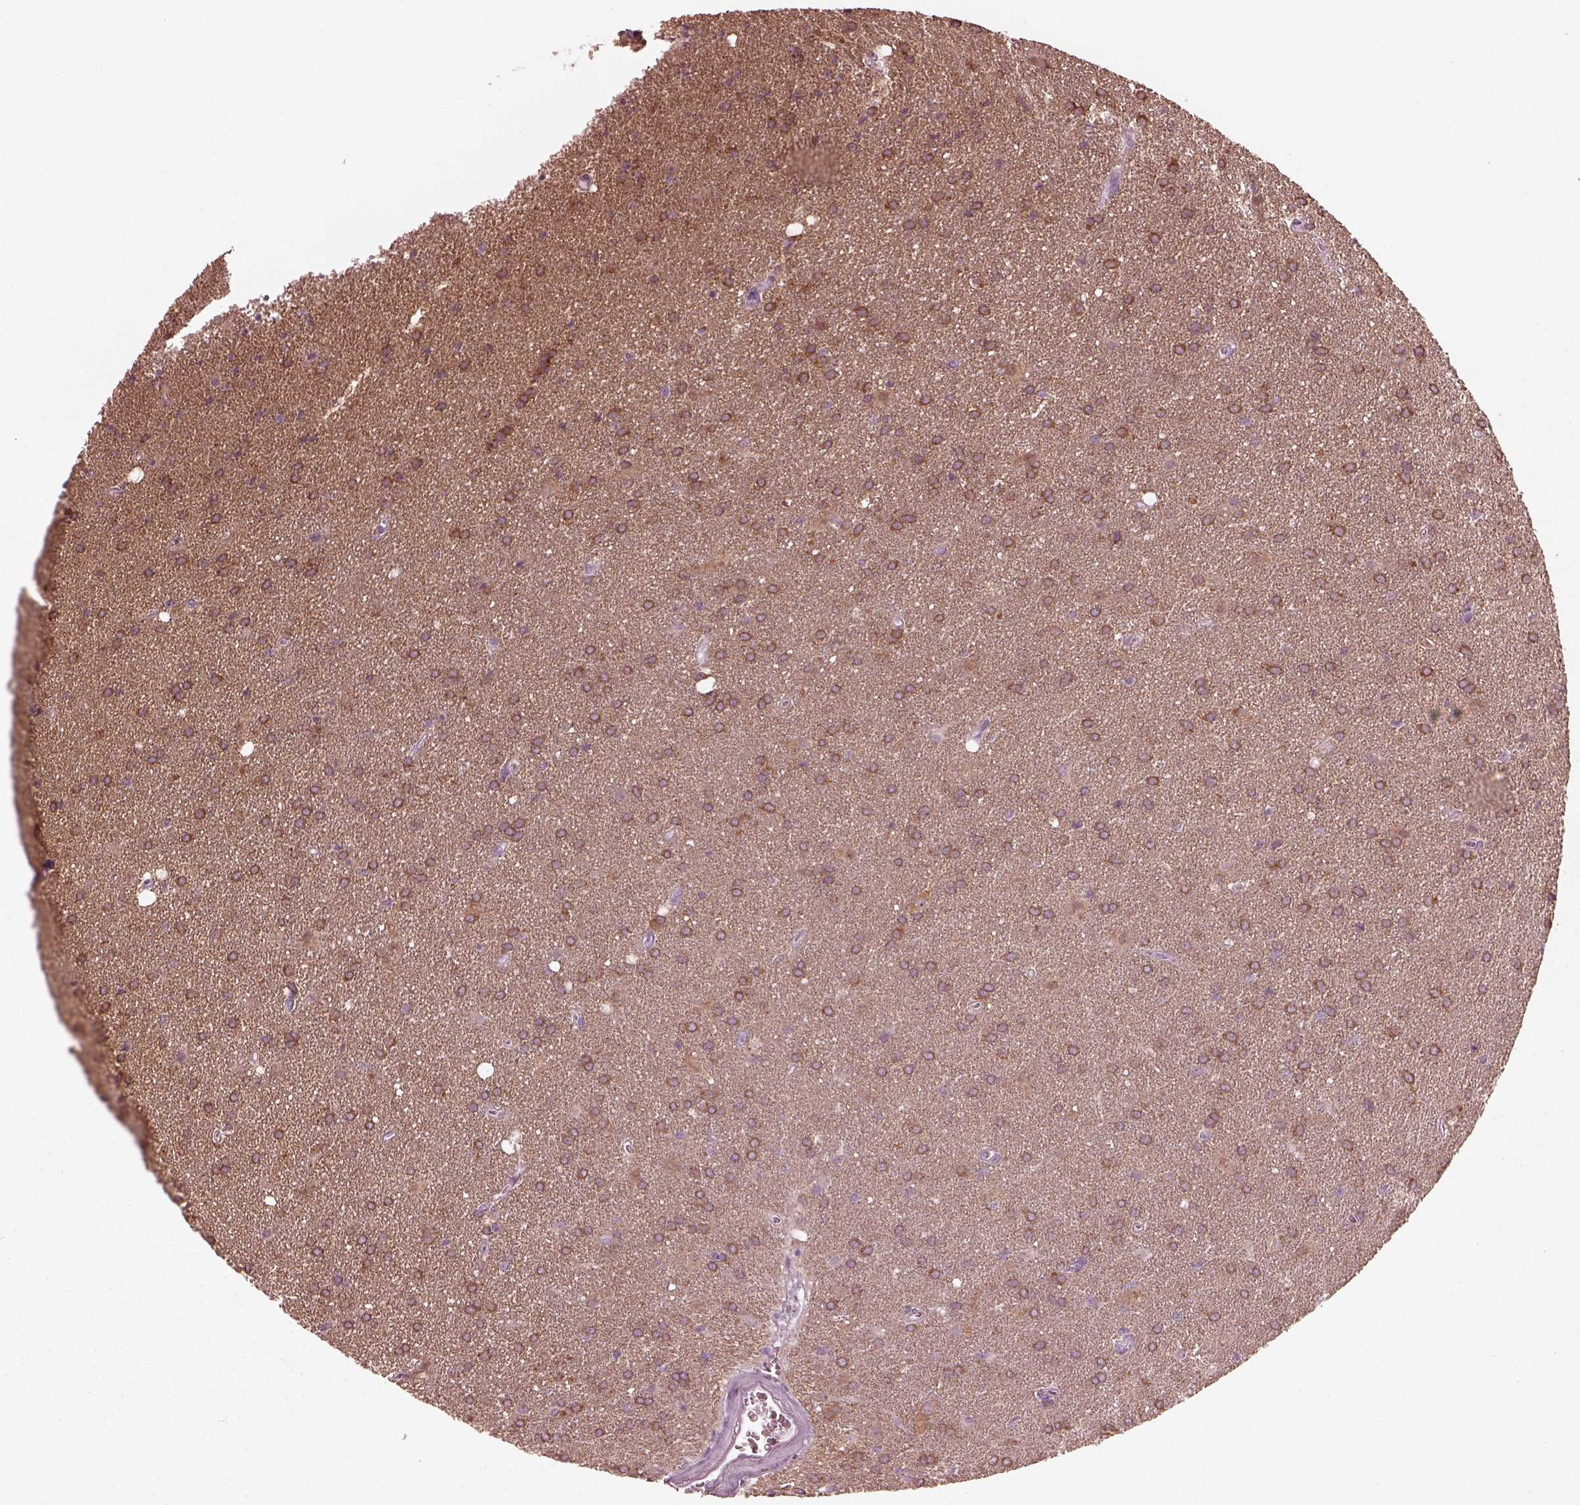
{"staining": {"intensity": "strong", "quantity": ">75%", "location": "cytoplasmic/membranous"}, "tissue": "glioma", "cell_type": "Tumor cells", "image_type": "cancer", "snomed": [{"axis": "morphology", "description": "Glioma, malignant, Low grade"}, {"axis": "topography", "description": "Brain"}], "caption": "Tumor cells exhibit strong cytoplasmic/membranous positivity in about >75% of cells in glioma. (DAB (3,3'-diaminobenzidine) = brown stain, brightfield microscopy at high magnification).", "gene": "GRM6", "patient": {"sex": "male", "age": 58}}